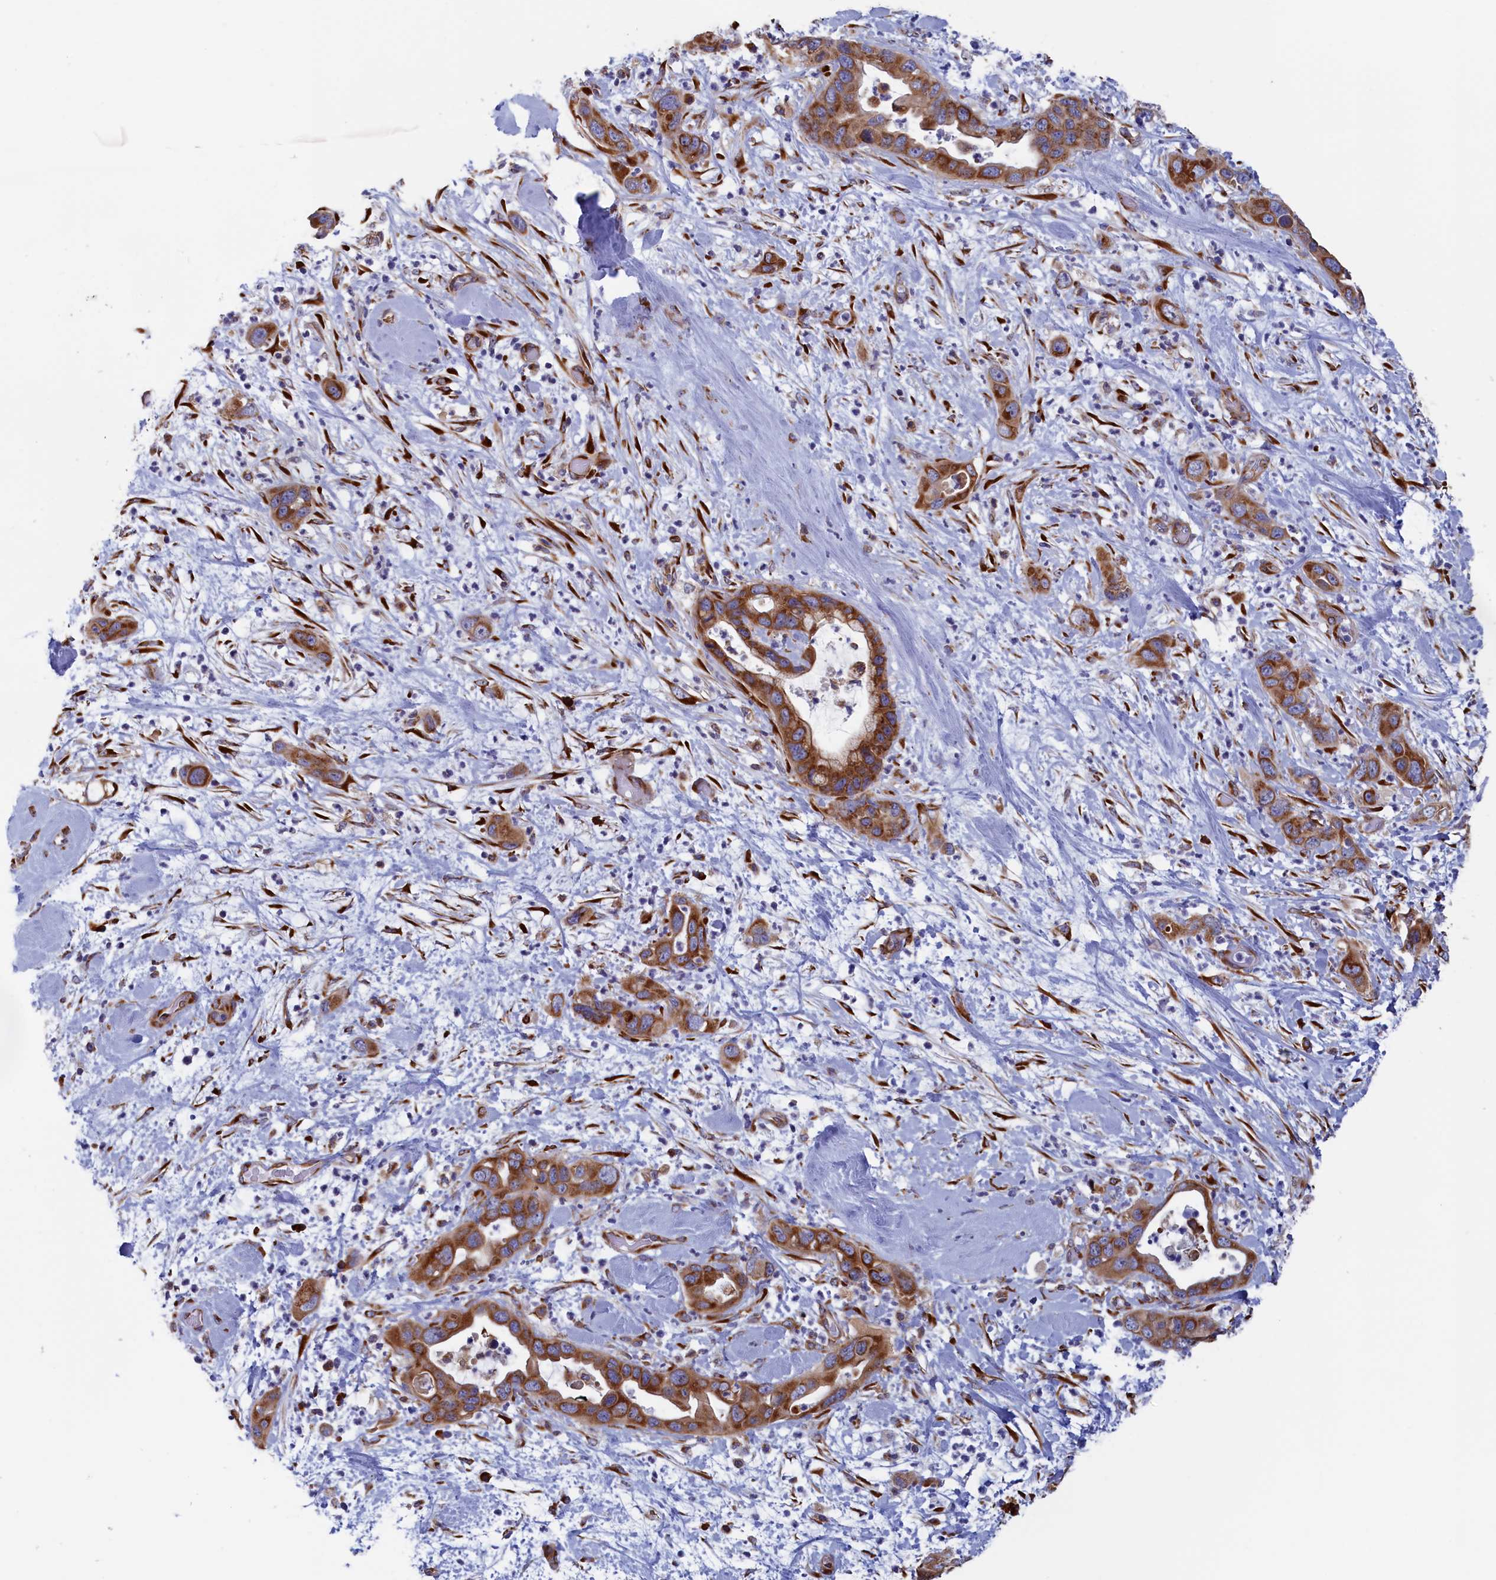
{"staining": {"intensity": "moderate", "quantity": ">75%", "location": "cytoplasmic/membranous"}, "tissue": "pancreatic cancer", "cell_type": "Tumor cells", "image_type": "cancer", "snomed": [{"axis": "morphology", "description": "Adenocarcinoma, NOS"}, {"axis": "topography", "description": "Pancreas"}], "caption": "Tumor cells exhibit medium levels of moderate cytoplasmic/membranous positivity in approximately >75% of cells in human adenocarcinoma (pancreatic).", "gene": "CCDC68", "patient": {"sex": "female", "age": 71}}